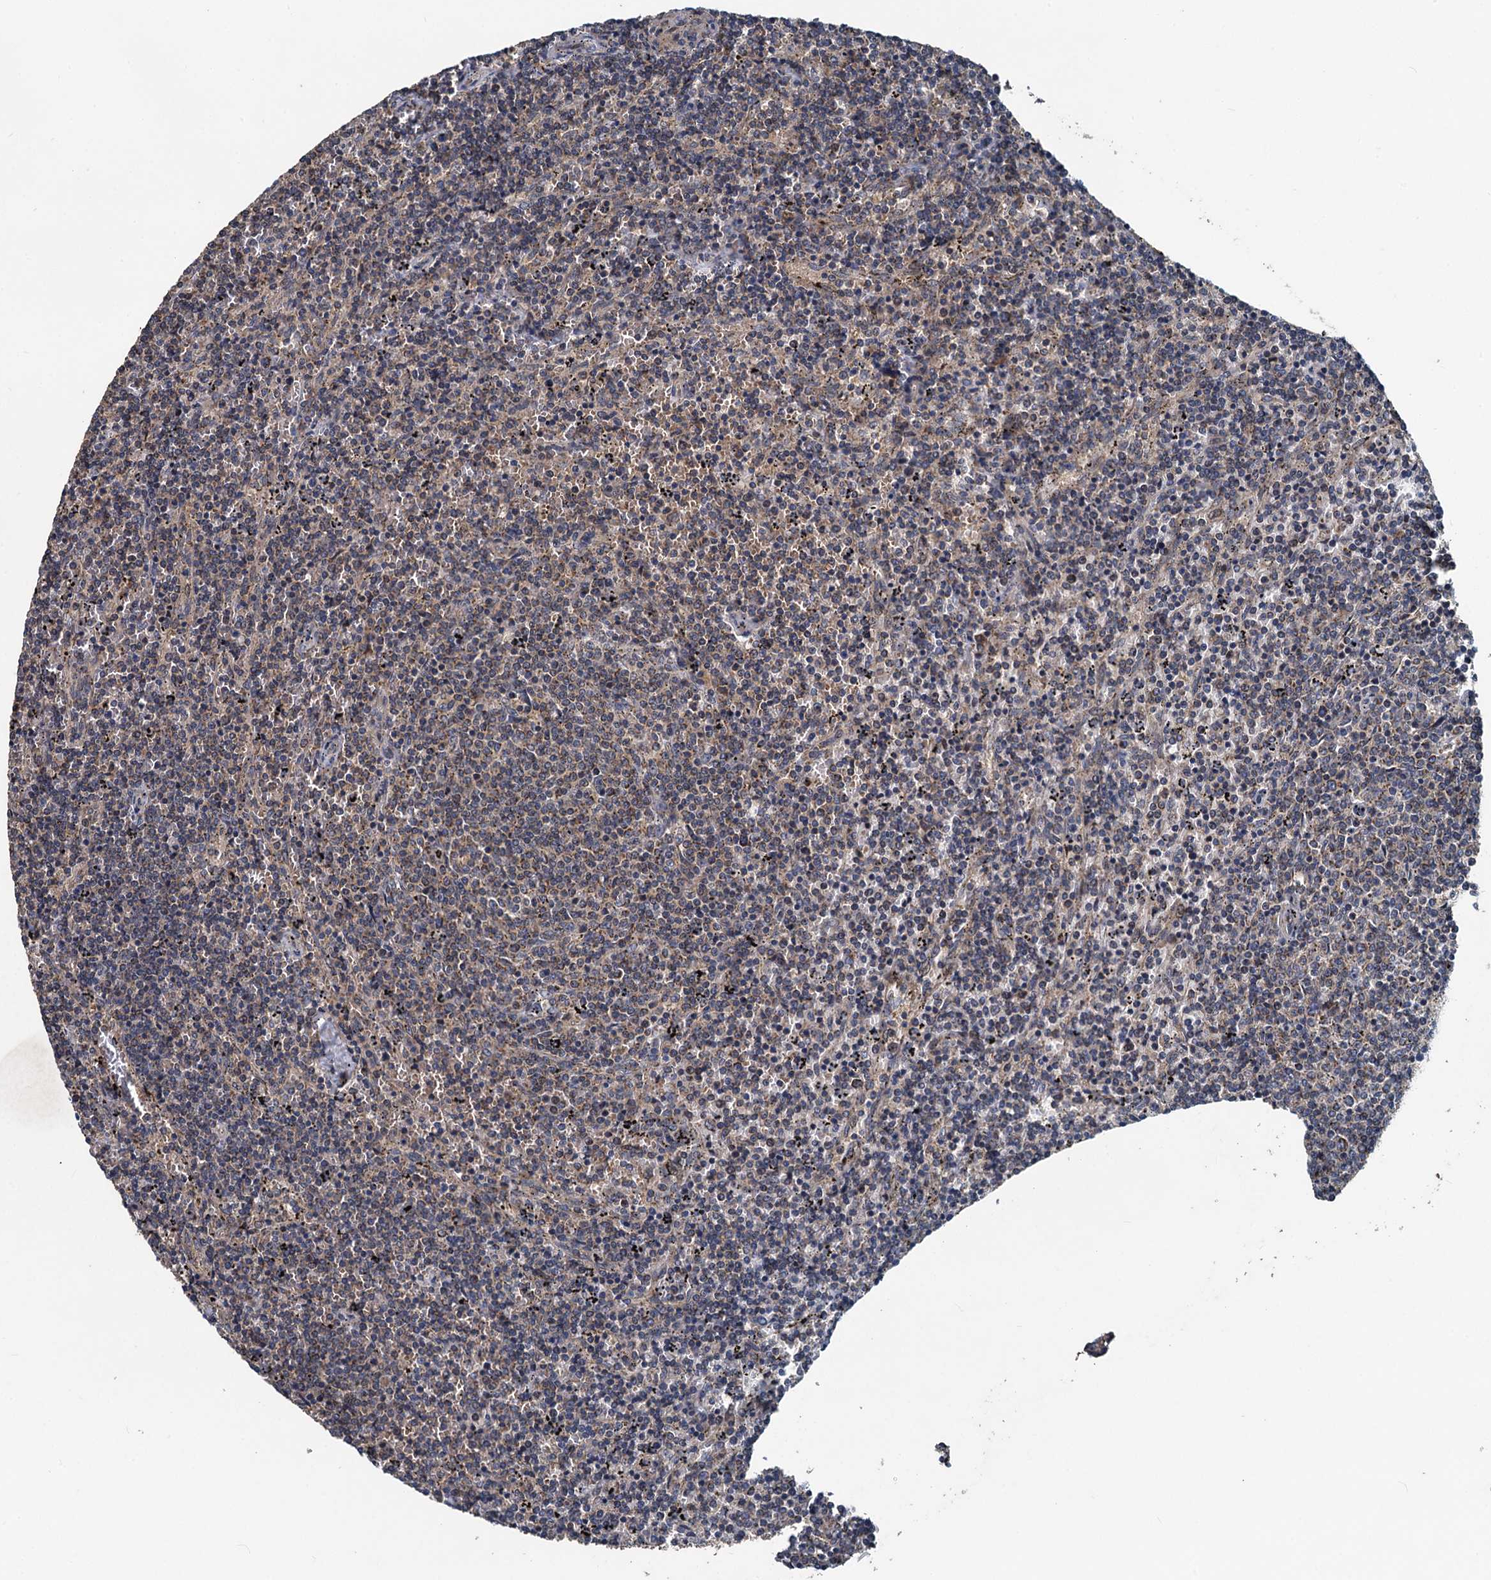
{"staining": {"intensity": "weak", "quantity": "<25%", "location": "cytoplasmic/membranous"}, "tissue": "lymphoma", "cell_type": "Tumor cells", "image_type": "cancer", "snomed": [{"axis": "morphology", "description": "Malignant lymphoma, non-Hodgkin's type, Low grade"}, {"axis": "topography", "description": "Spleen"}], "caption": "Immunohistochemistry (IHC) micrograph of neoplastic tissue: human lymphoma stained with DAB displays no significant protein positivity in tumor cells.", "gene": "OTUB1", "patient": {"sex": "female", "age": 50}}